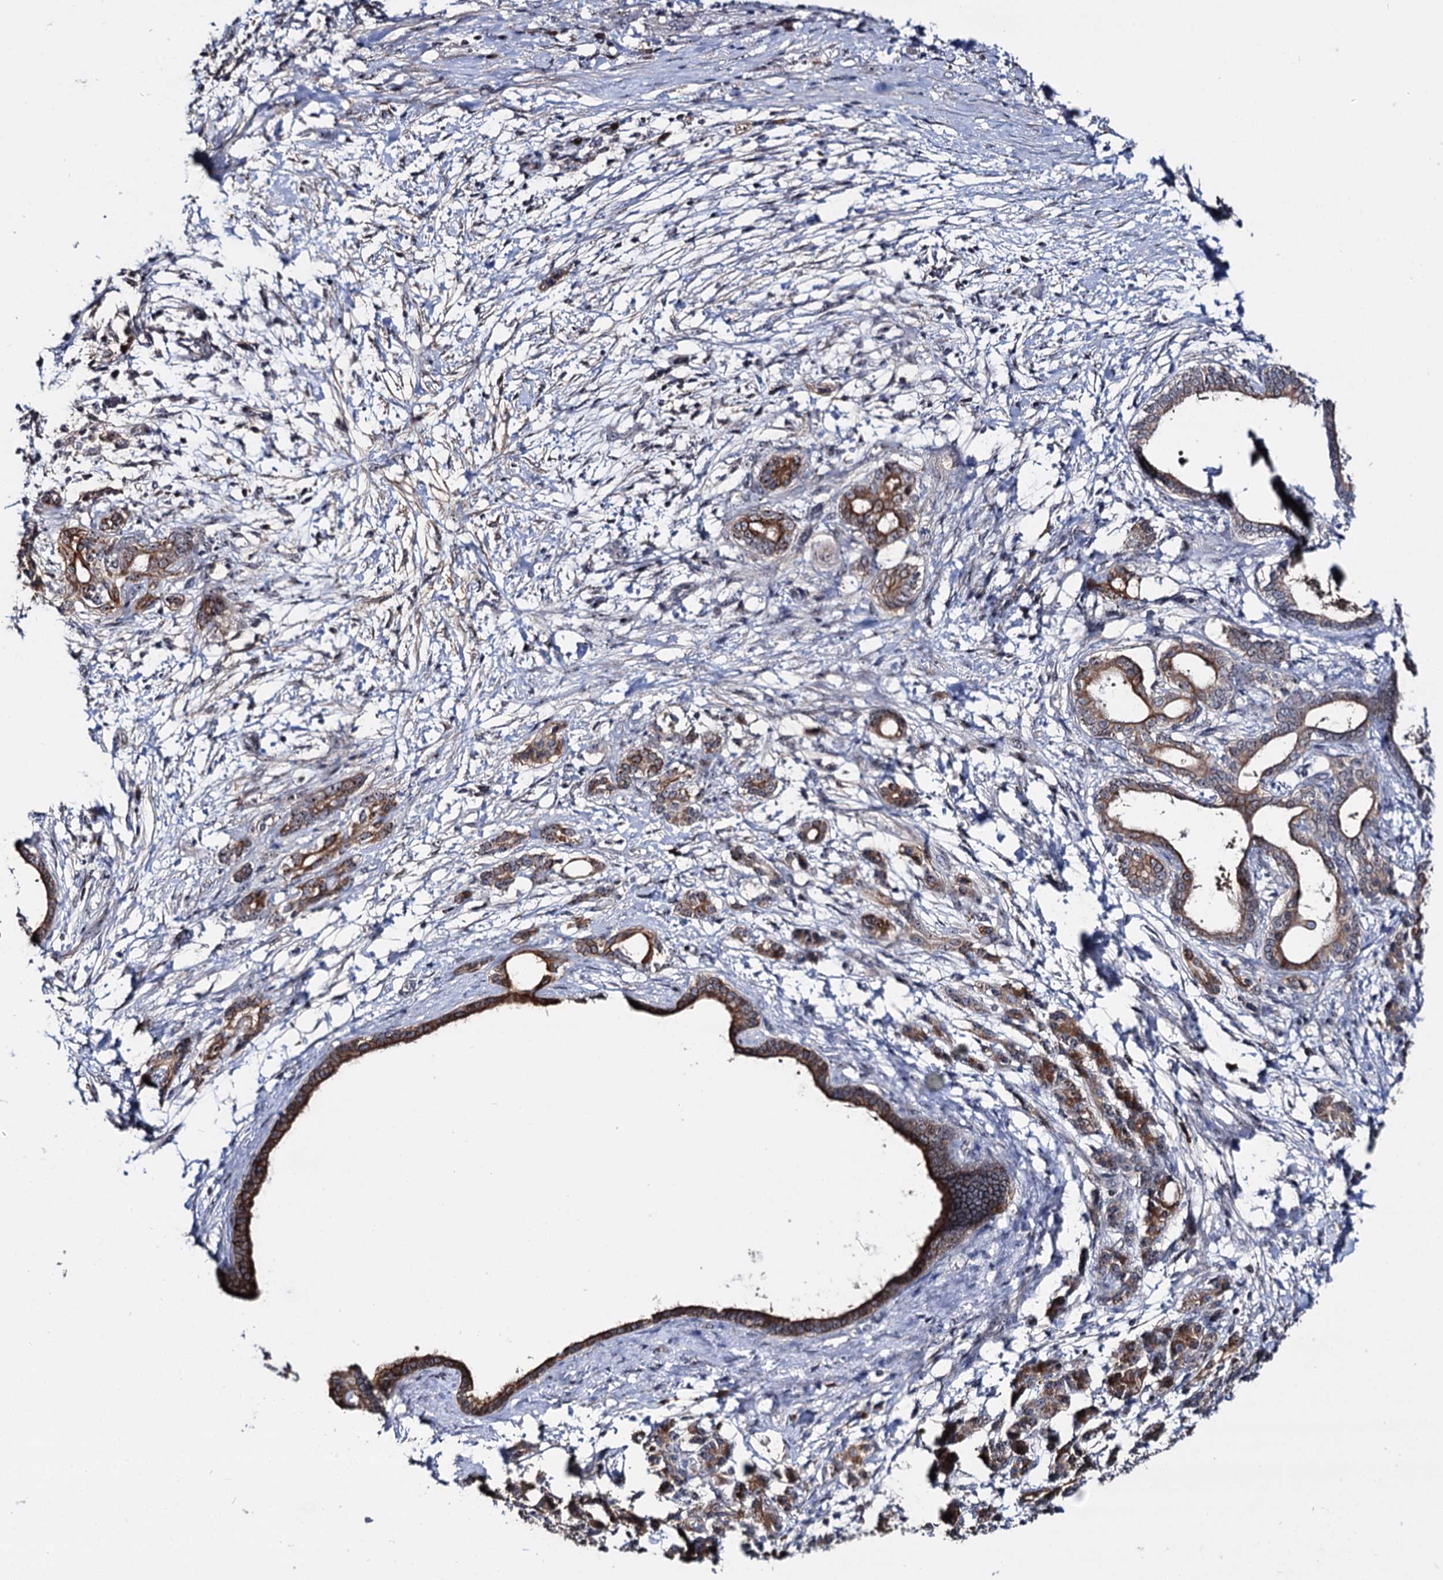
{"staining": {"intensity": "strong", "quantity": ">75%", "location": "cytoplasmic/membranous"}, "tissue": "pancreatic cancer", "cell_type": "Tumor cells", "image_type": "cancer", "snomed": [{"axis": "morphology", "description": "Adenocarcinoma, NOS"}, {"axis": "topography", "description": "Pancreas"}], "caption": "A brown stain shows strong cytoplasmic/membranous expression of a protein in pancreatic cancer (adenocarcinoma) tumor cells.", "gene": "SUPT20H", "patient": {"sex": "female", "age": 55}}